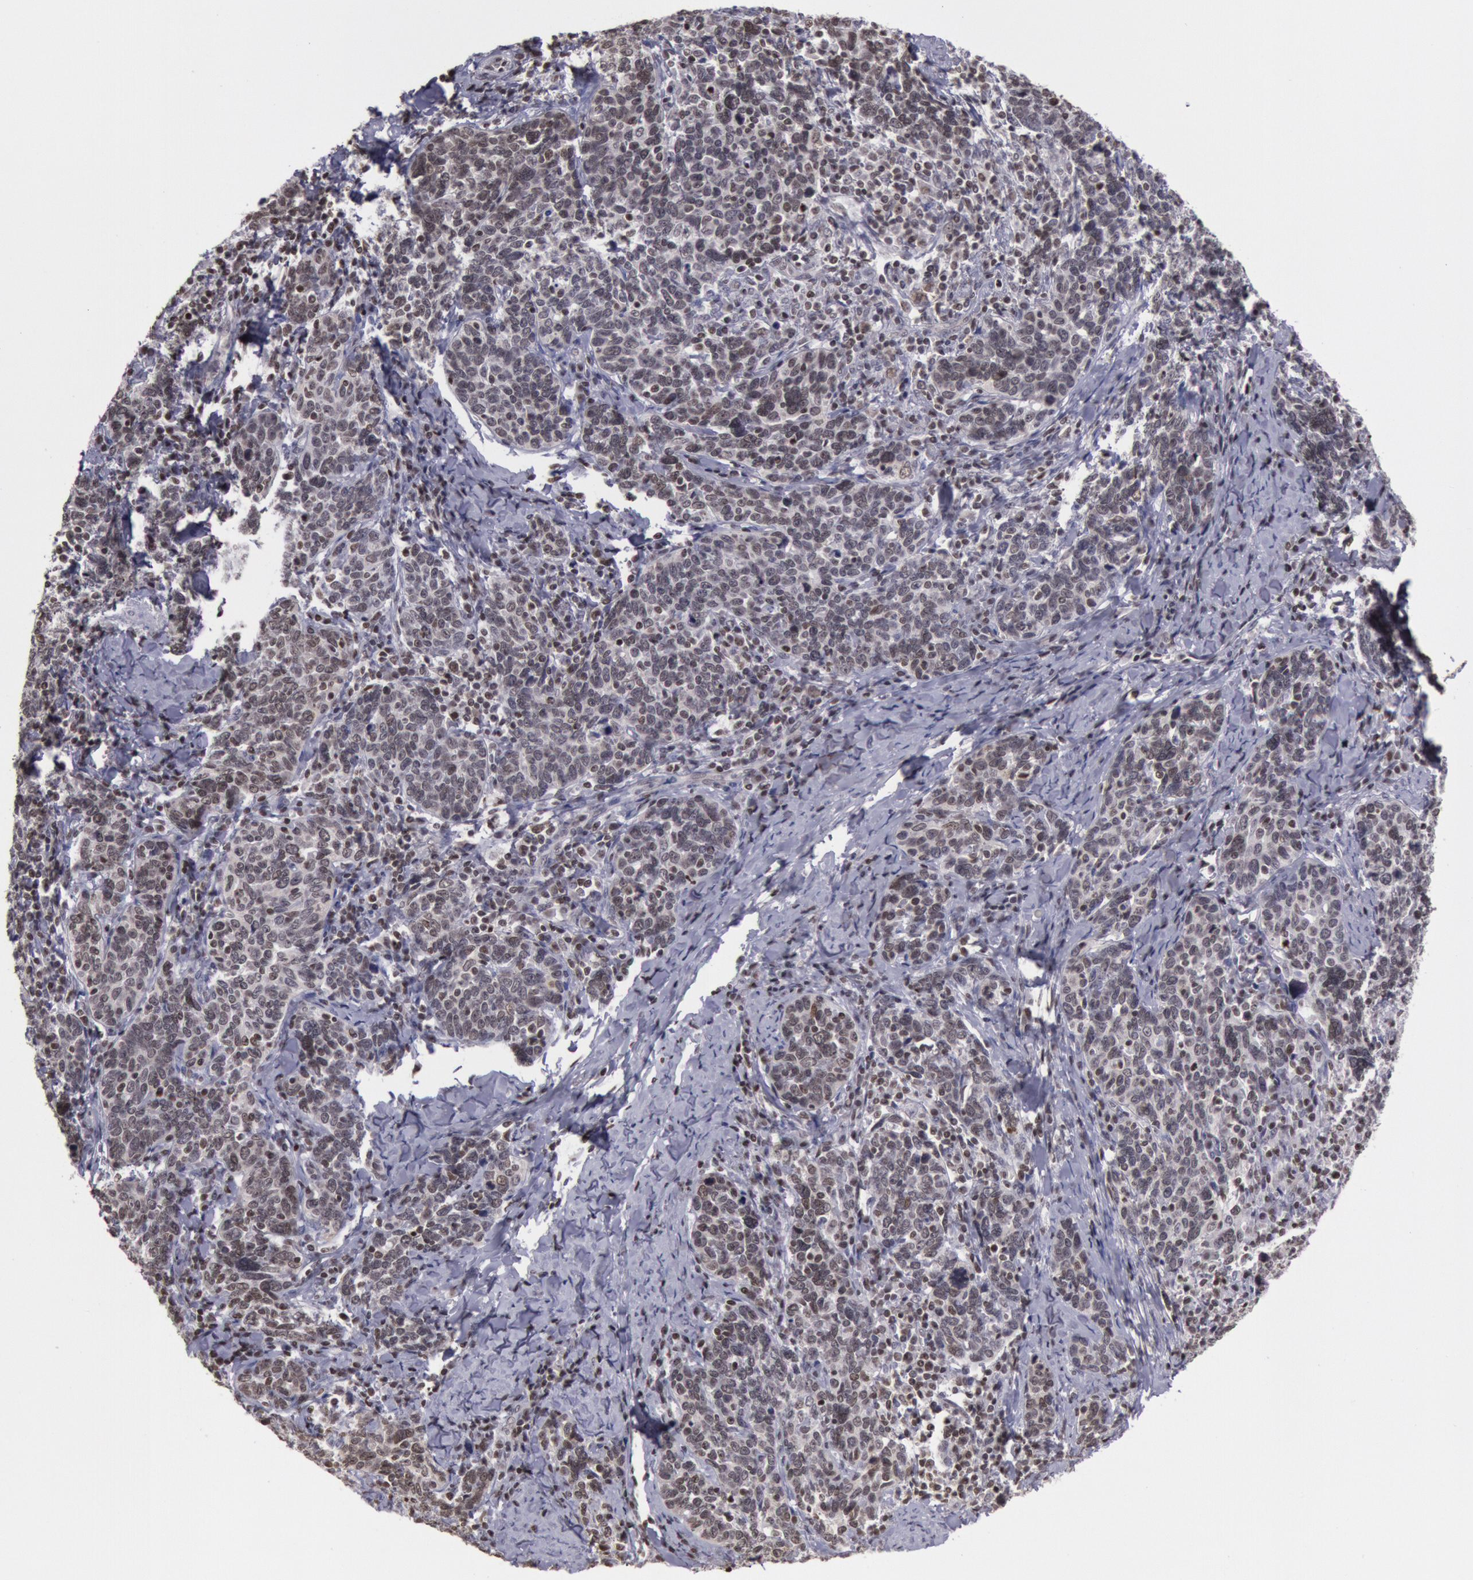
{"staining": {"intensity": "moderate", "quantity": "25%-75%", "location": "nuclear"}, "tissue": "cervical cancer", "cell_type": "Tumor cells", "image_type": "cancer", "snomed": [{"axis": "morphology", "description": "Squamous cell carcinoma, NOS"}, {"axis": "topography", "description": "Cervix"}], "caption": "Protein expression analysis of human squamous cell carcinoma (cervical) reveals moderate nuclear staining in about 25%-75% of tumor cells.", "gene": "NKAP", "patient": {"sex": "female", "age": 41}}